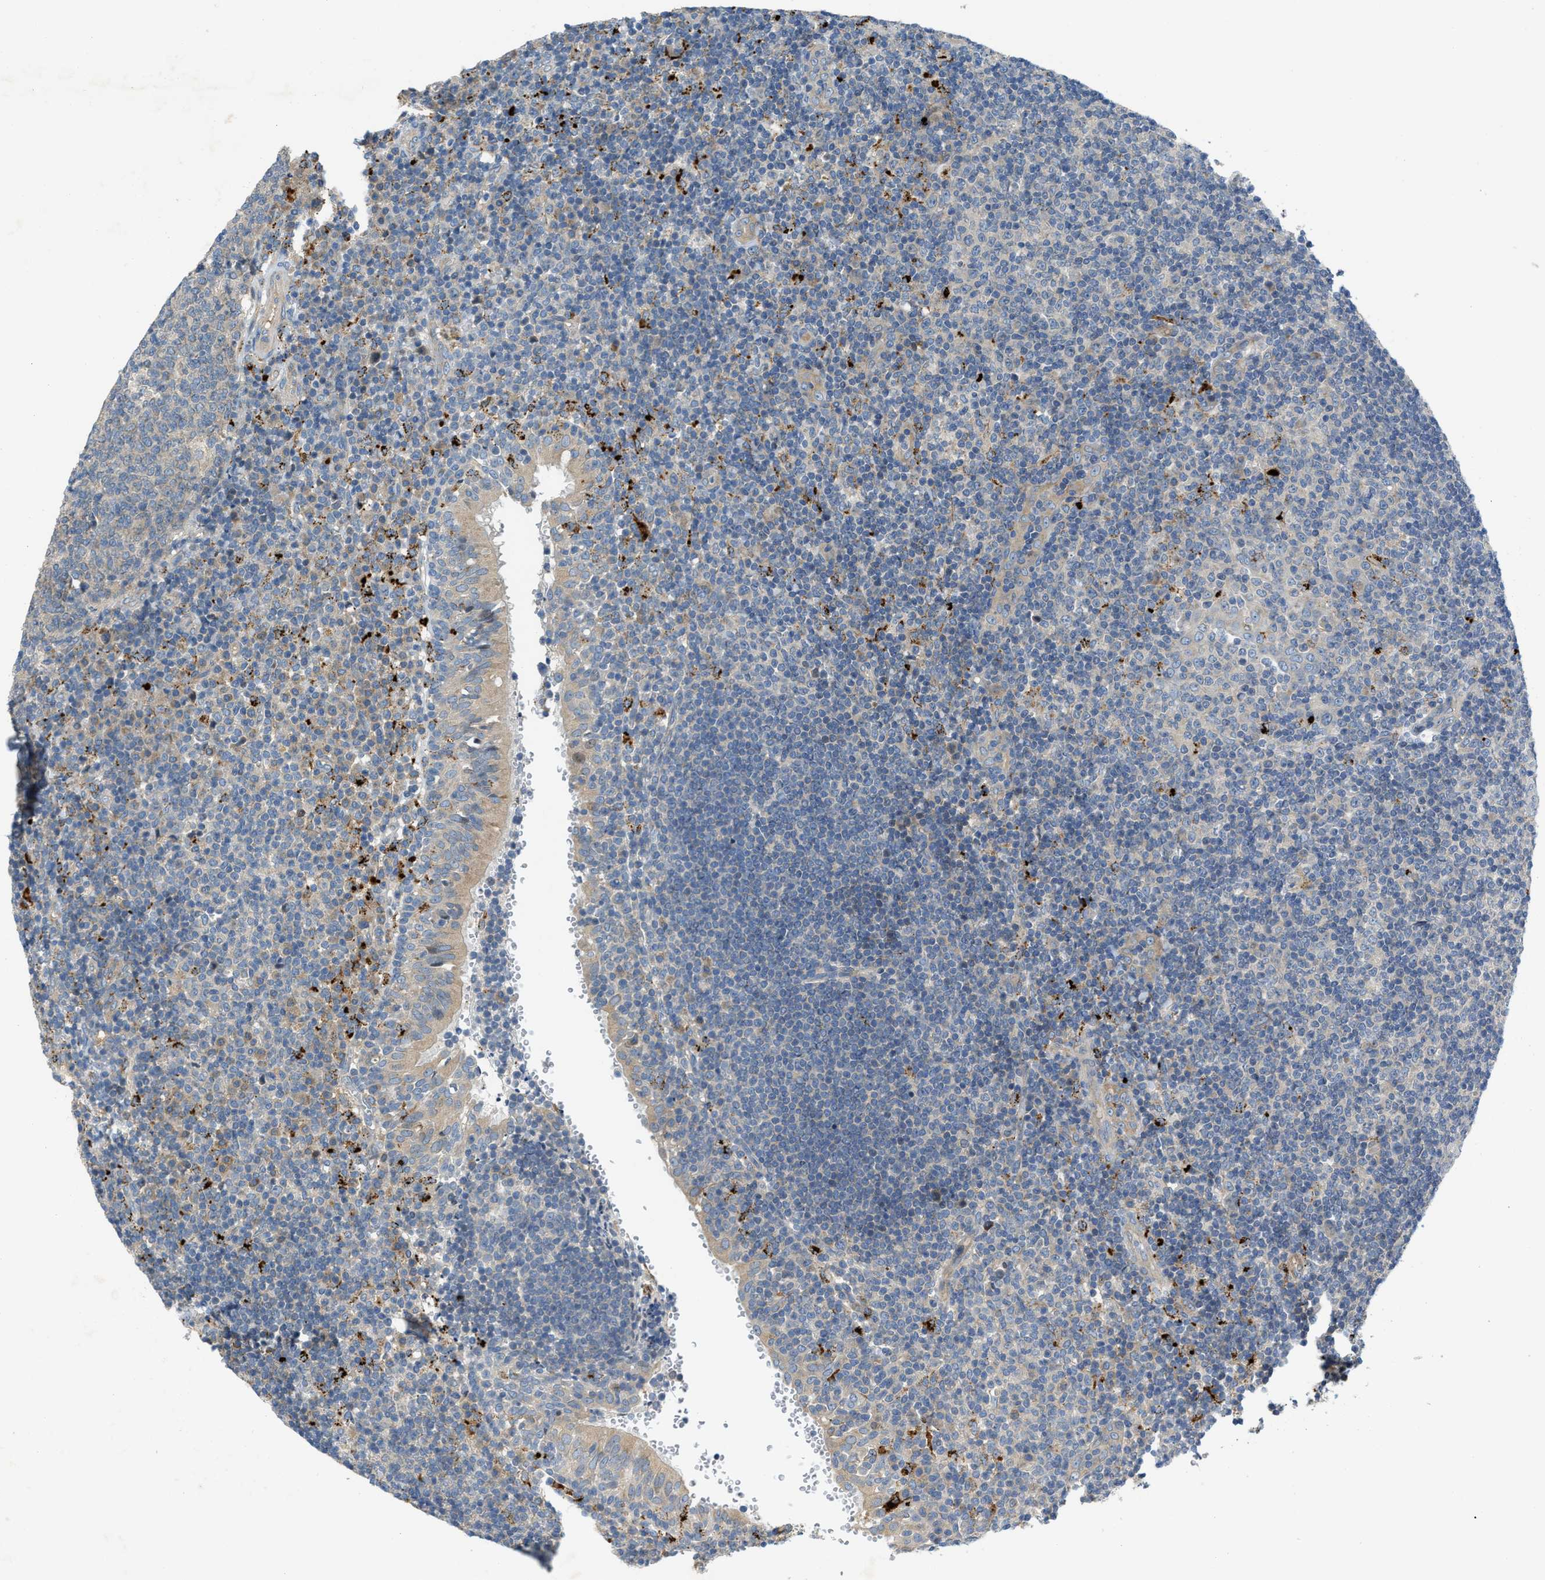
{"staining": {"intensity": "negative", "quantity": "none", "location": "none"}, "tissue": "tonsil", "cell_type": "Germinal center cells", "image_type": "normal", "snomed": [{"axis": "morphology", "description": "Normal tissue, NOS"}, {"axis": "topography", "description": "Tonsil"}], "caption": "Immunohistochemistry (IHC) image of normal tonsil stained for a protein (brown), which demonstrates no expression in germinal center cells.", "gene": "KLHDC10", "patient": {"sex": "female", "age": 40}}